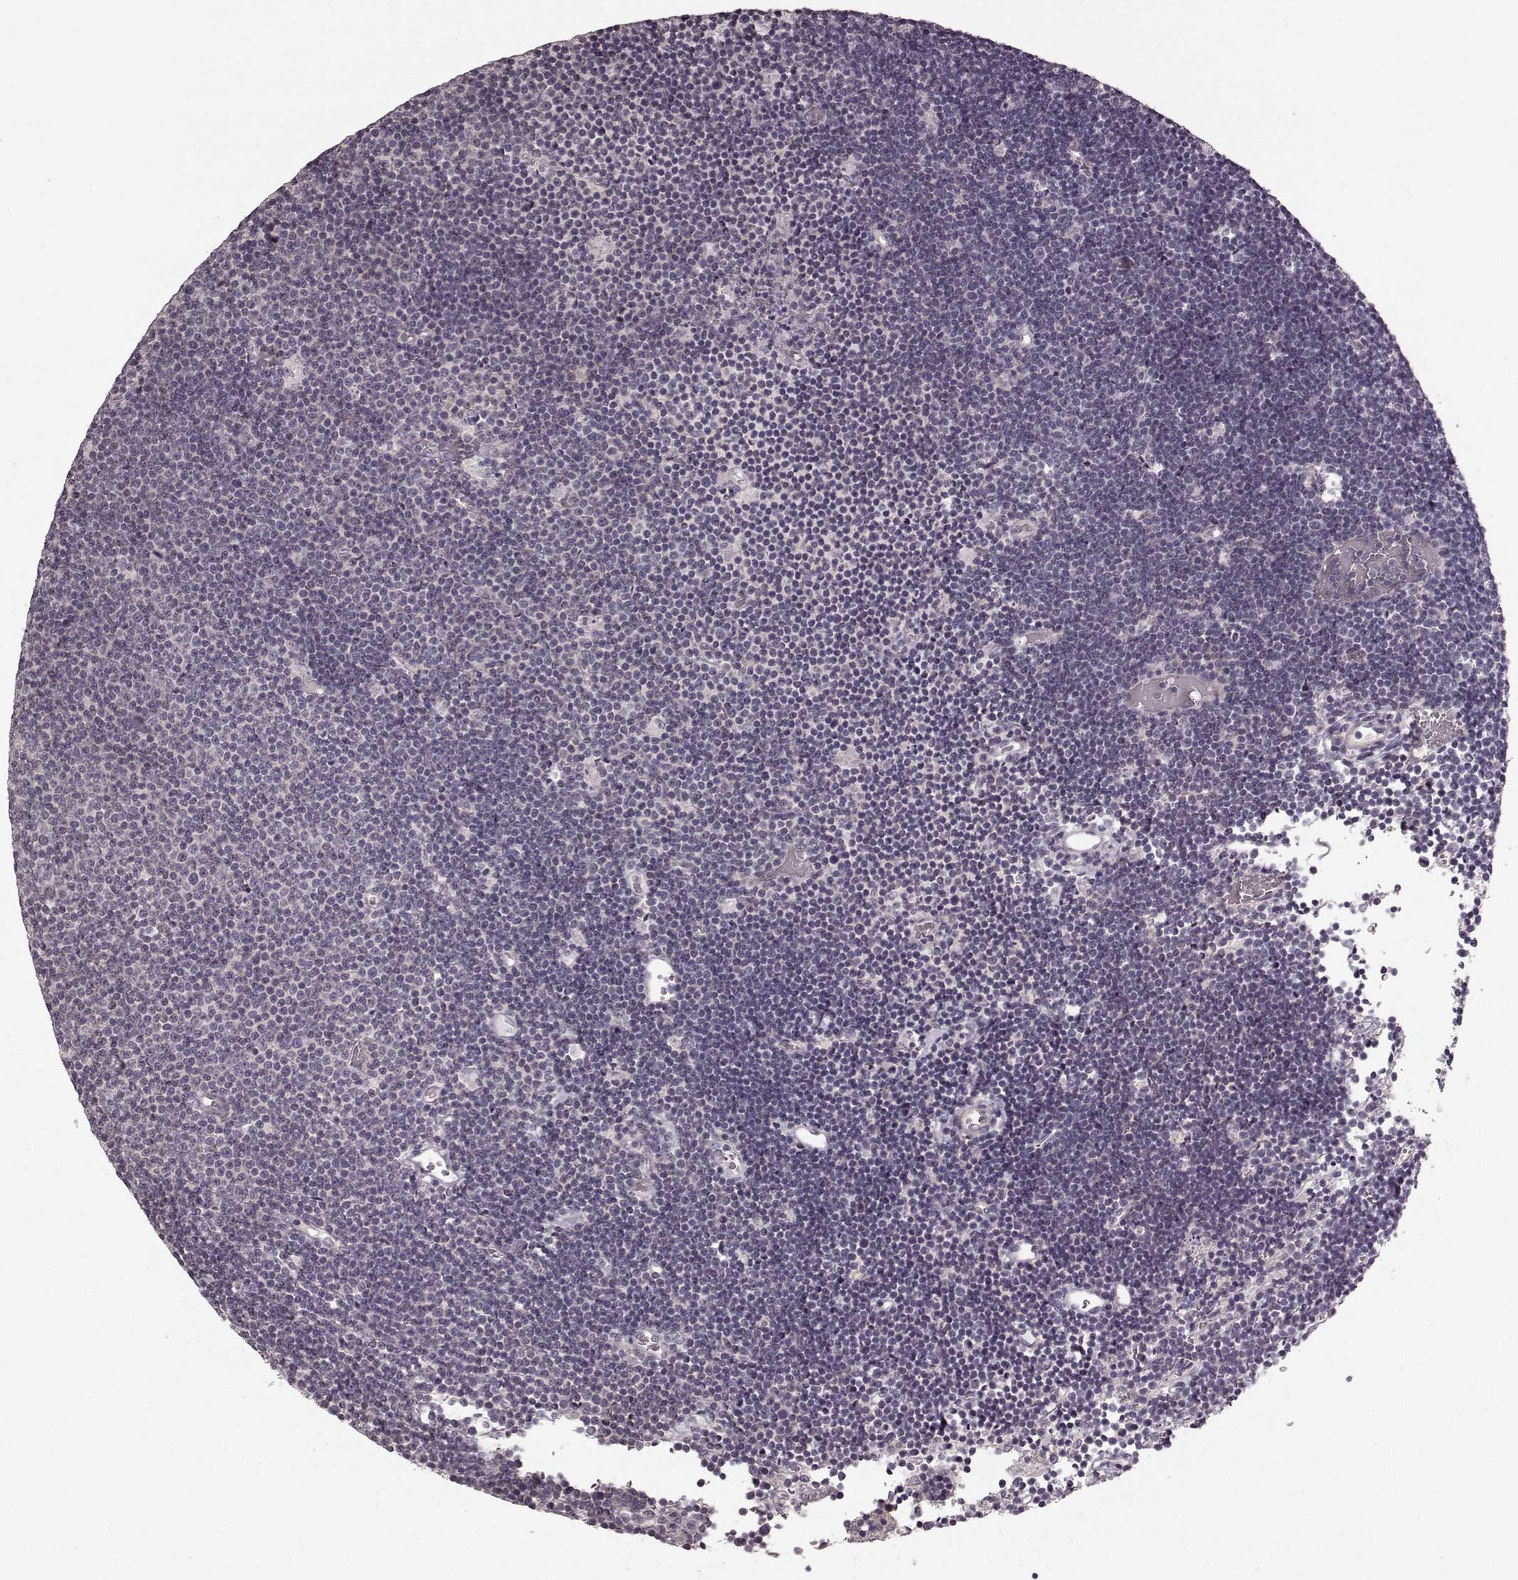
{"staining": {"intensity": "negative", "quantity": "none", "location": "none"}, "tissue": "lymphoma", "cell_type": "Tumor cells", "image_type": "cancer", "snomed": [{"axis": "morphology", "description": "Malignant lymphoma, non-Hodgkin's type, Low grade"}, {"axis": "topography", "description": "Brain"}], "caption": "The histopathology image reveals no staining of tumor cells in lymphoma. (DAB (3,3'-diaminobenzidine) IHC visualized using brightfield microscopy, high magnification).", "gene": "PRKCE", "patient": {"sex": "female", "age": 66}}